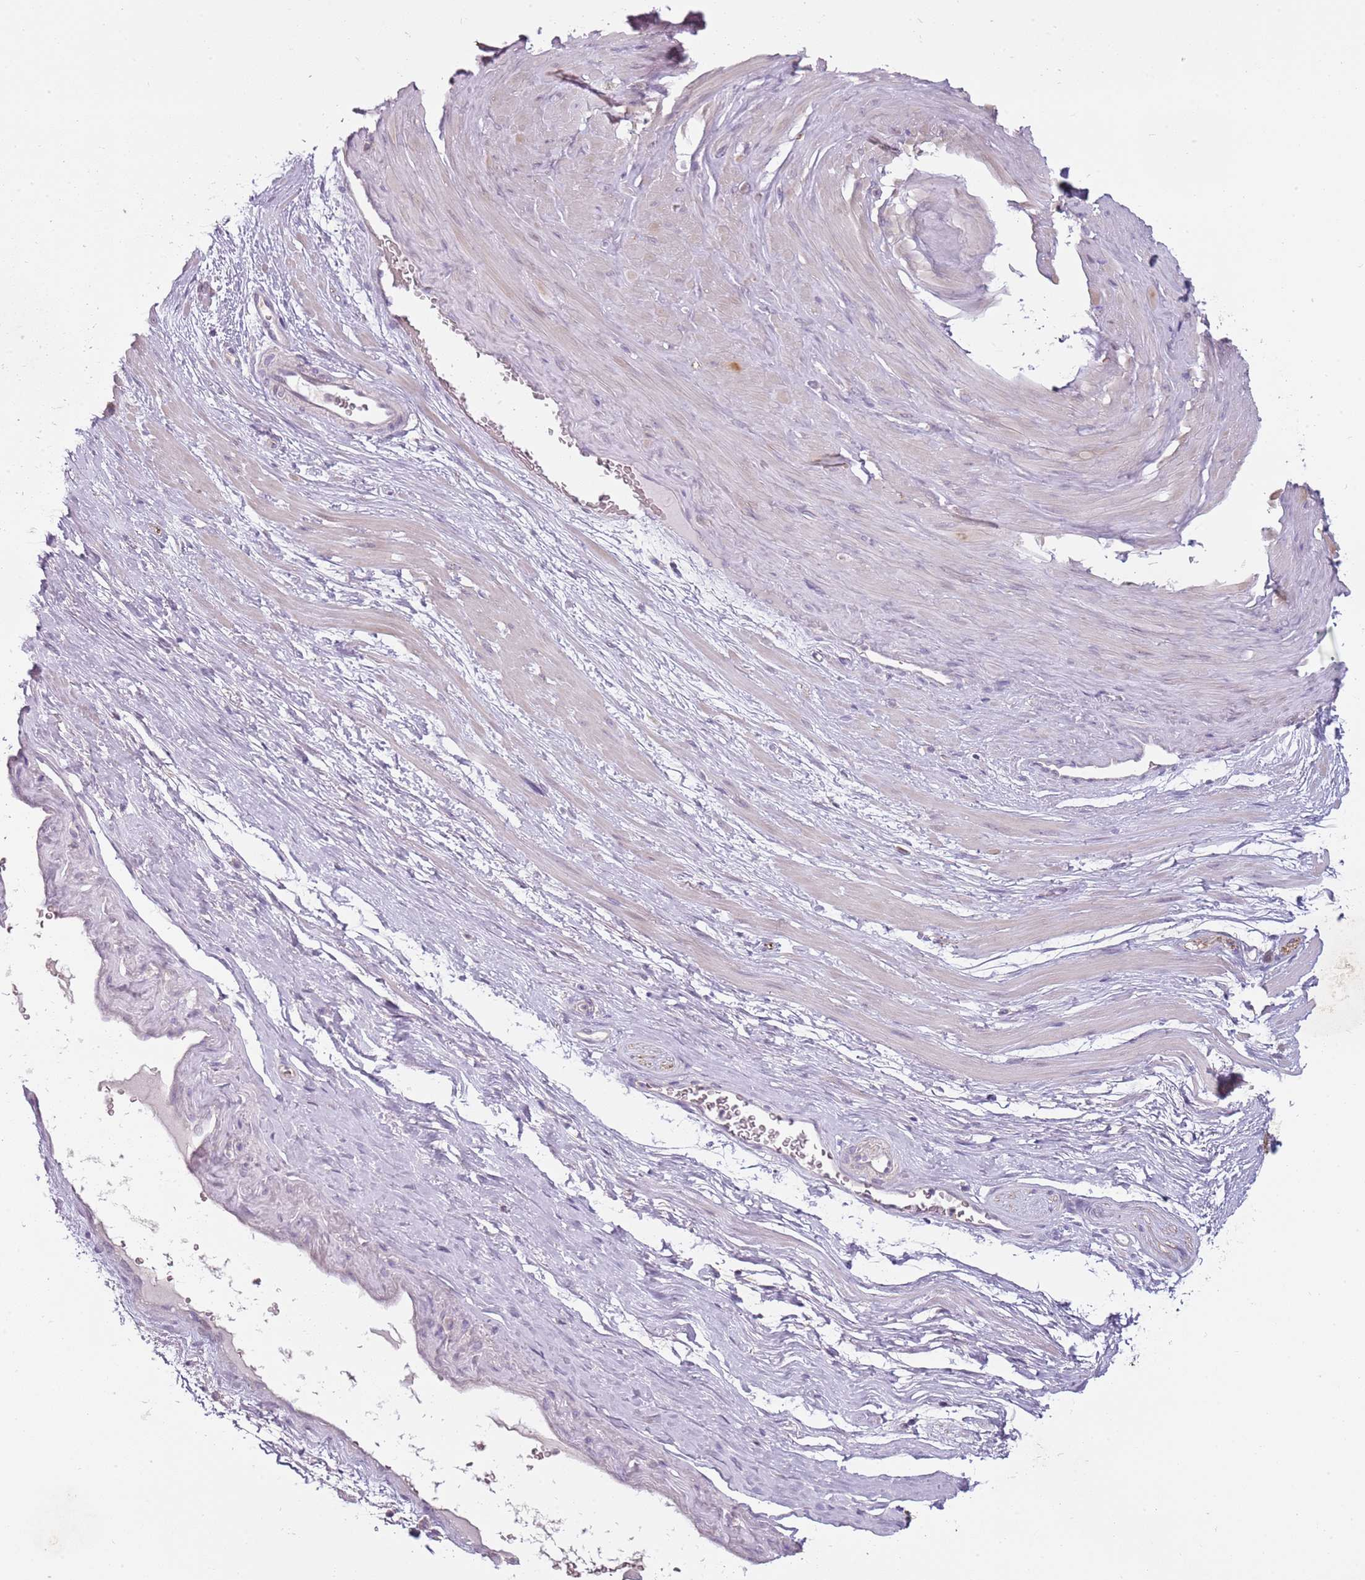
{"staining": {"intensity": "negative", "quantity": "none", "location": "none"}, "tissue": "adipose tissue", "cell_type": "Adipocytes", "image_type": "normal", "snomed": [{"axis": "morphology", "description": "Normal tissue, NOS"}, {"axis": "morphology", "description": "Adenocarcinoma, Low grade"}, {"axis": "topography", "description": "Prostate"}, {"axis": "topography", "description": "Peripheral nerve tissue"}], "caption": "Immunohistochemistry photomicrograph of normal human adipose tissue stained for a protein (brown), which displays no expression in adipocytes.", "gene": "TEKT4", "patient": {"sex": "male", "age": 63}}